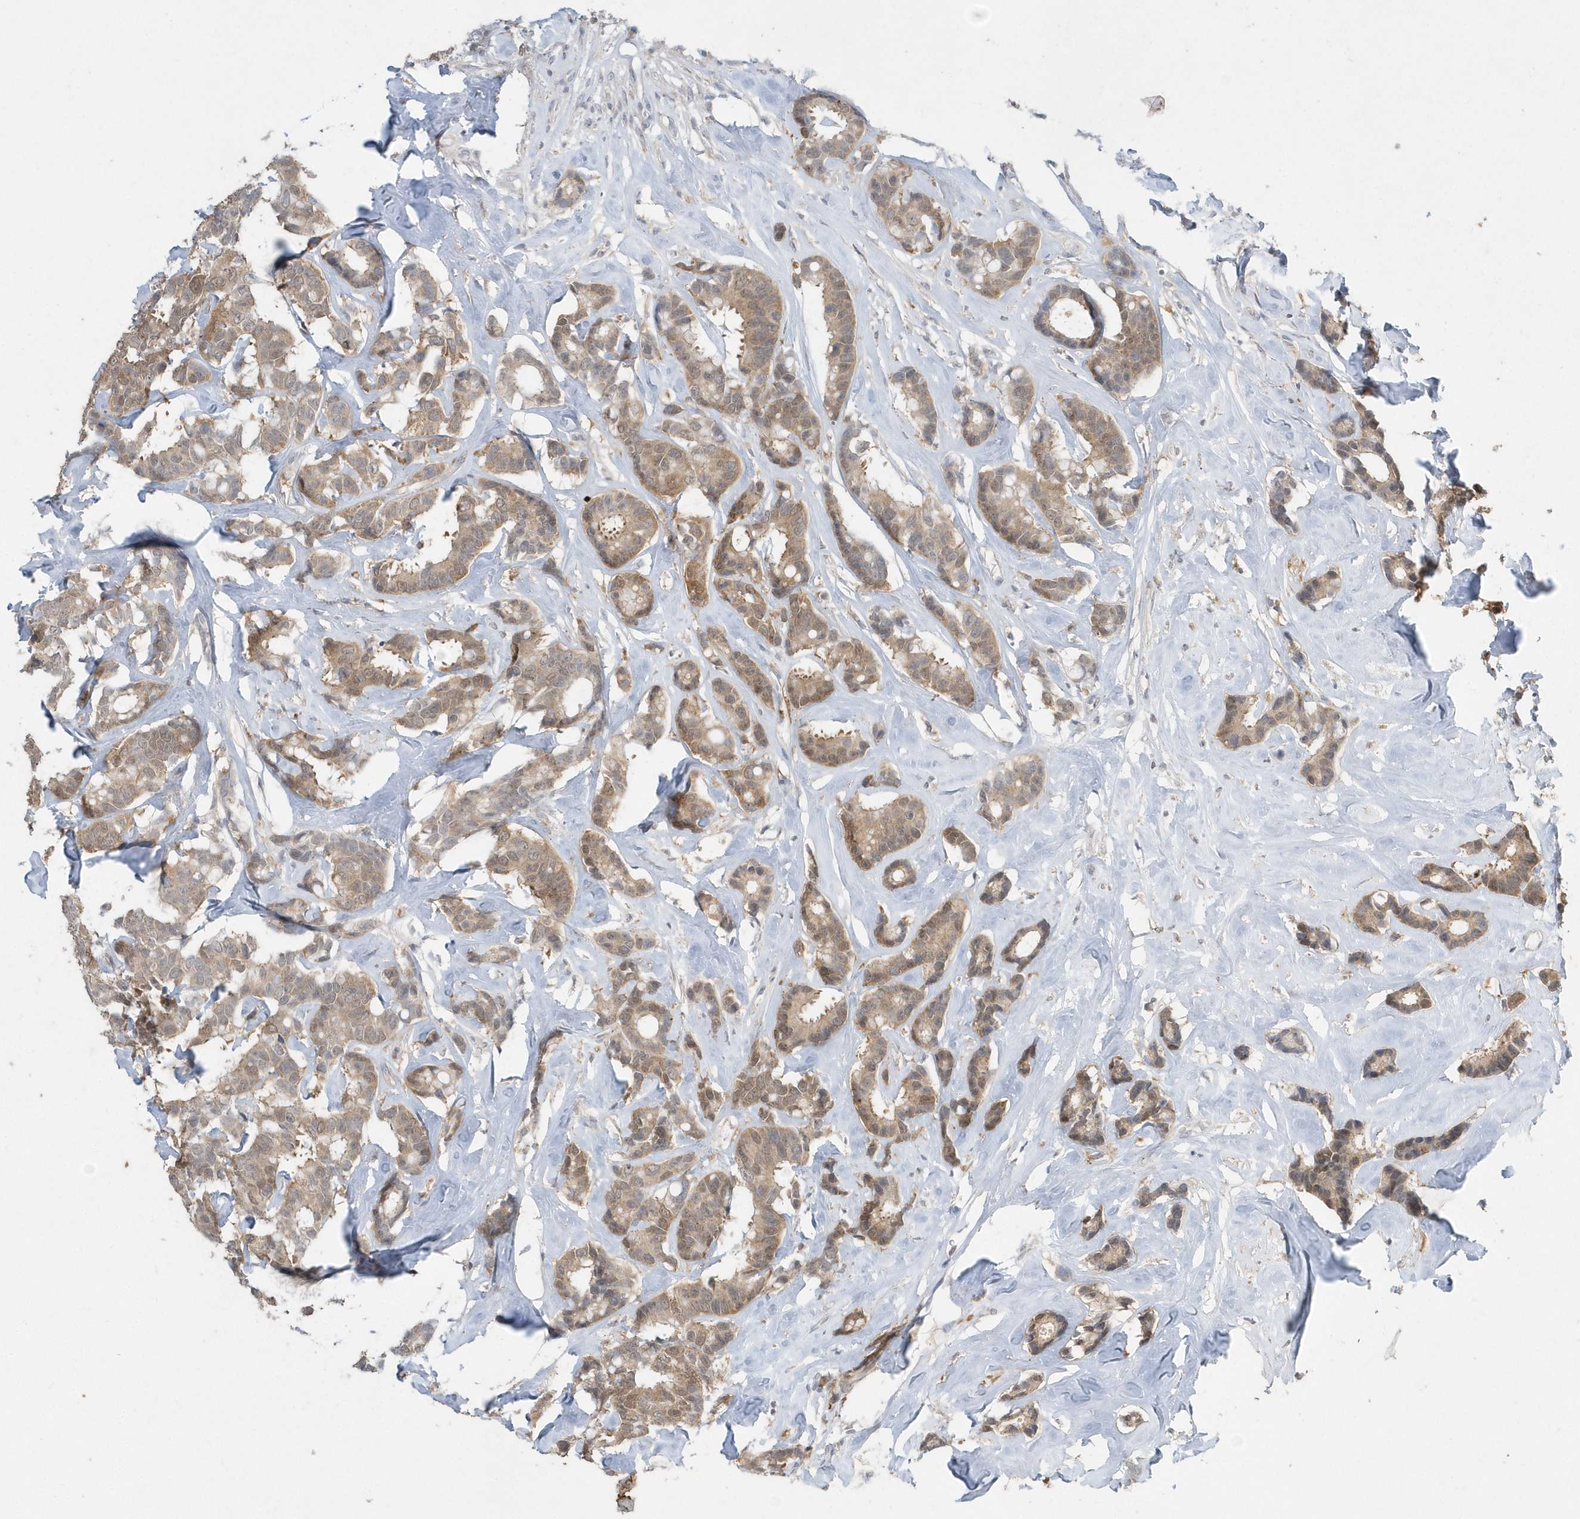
{"staining": {"intensity": "moderate", "quantity": ">75%", "location": "cytoplasmic/membranous,nuclear"}, "tissue": "breast cancer", "cell_type": "Tumor cells", "image_type": "cancer", "snomed": [{"axis": "morphology", "description": "Duct carcinoma"}, {"axis": "topography", "description": "Breast"}], "caption": "Human breast cancer (intraductal carcinoma) stained with a brown dye displays moderate cytoplasmic/membranous and nuclear positive staining in approximately >75% of tumor cells.", "gene": "AKR7A2", "patient": {"sex": "female", "age": 87}}